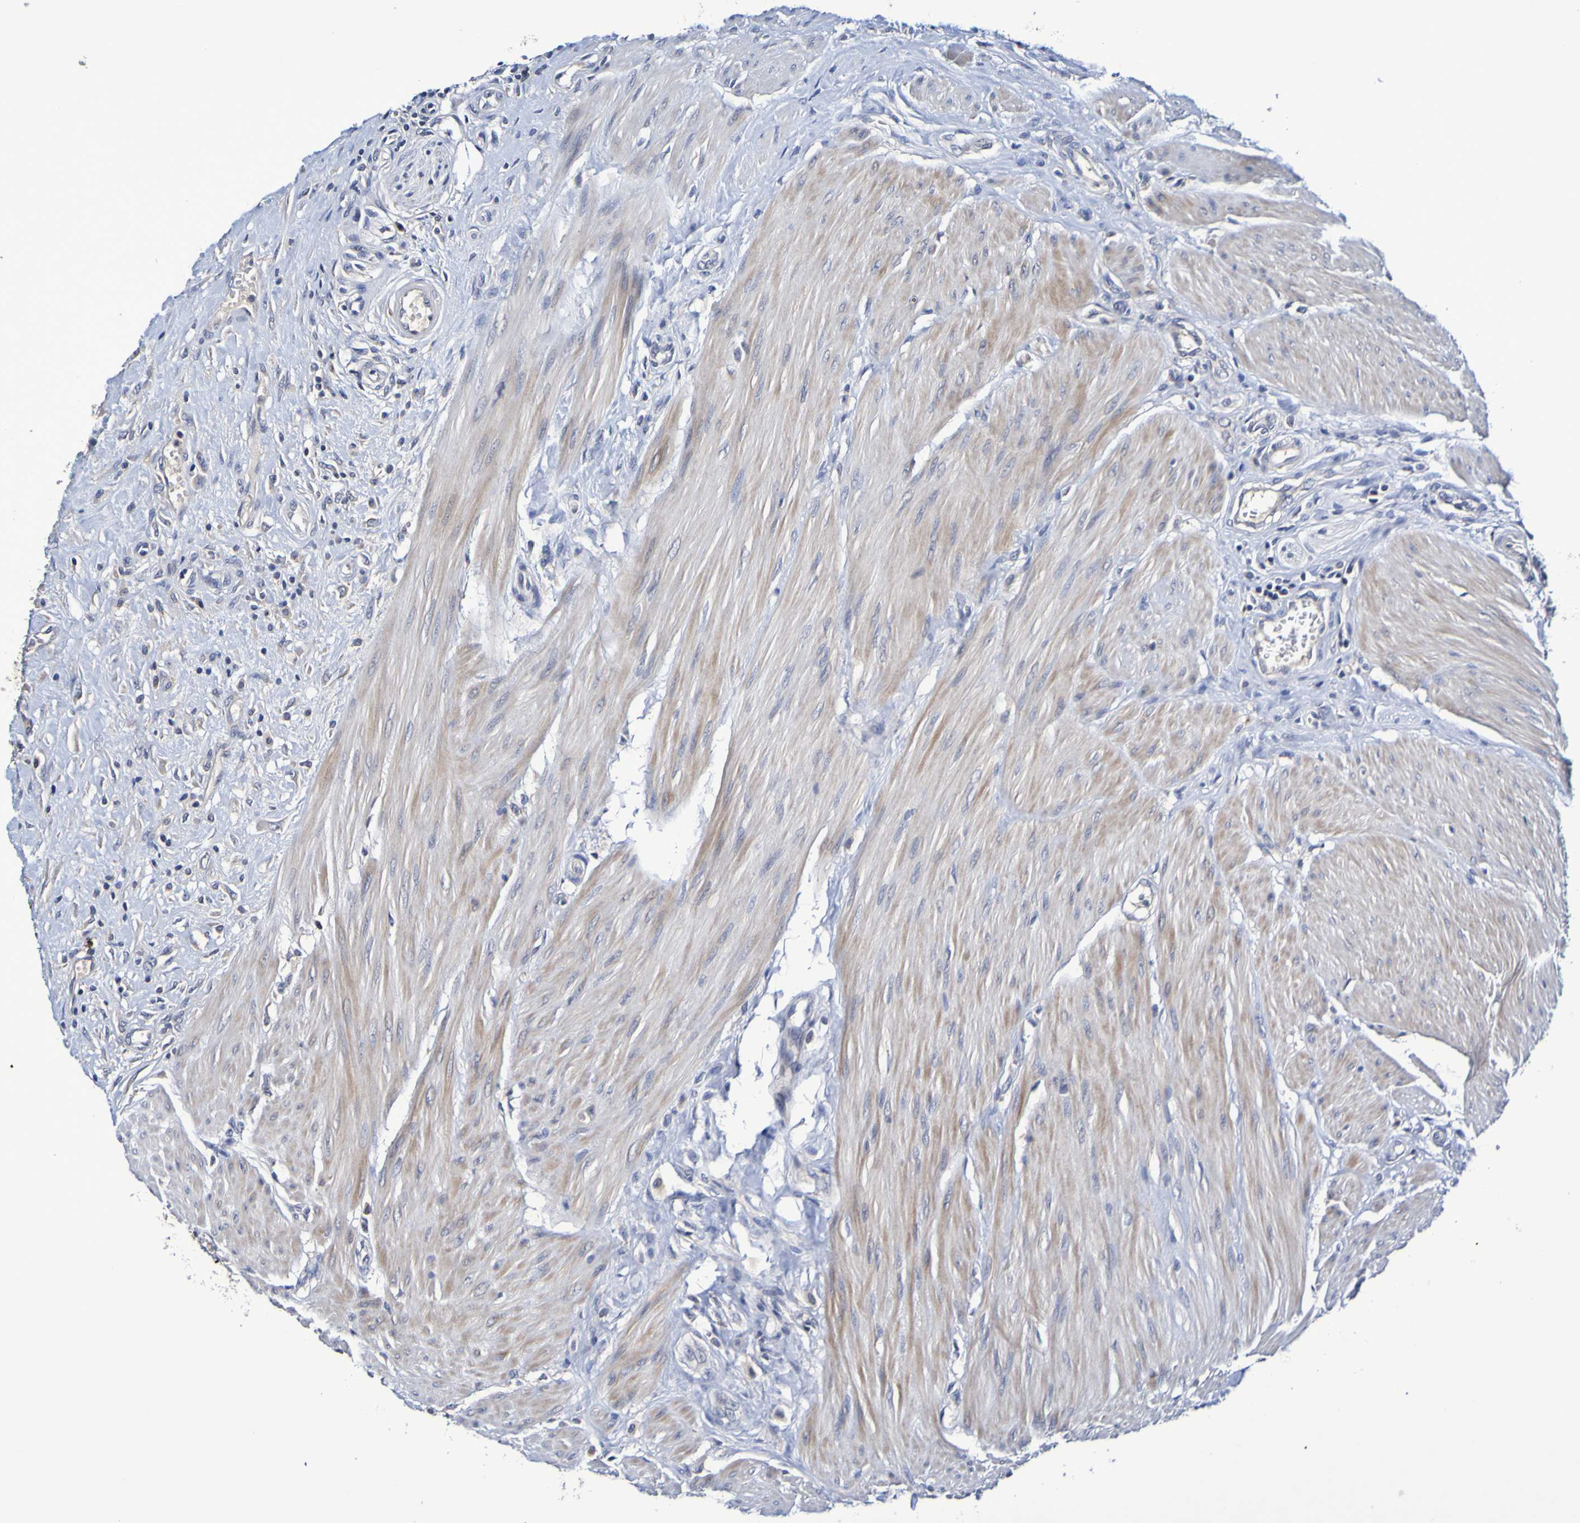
{"staining": {"intensity": "negative", "quantity": "none", "location": "none"}, "tissue": "urothelial cancer", "cell_type": "Tumor cells", "image_type": "cancer", "snomed": [{"axis": "morphology", "description": "Urothelial carcinoma, High grade"}, {"axis": "topography", "description": "Urinary bladder"}], "caption": "This is a micrograph of immunohistochemistry (IHC) staining of urothelial carcinoma (high-grade), which shows no positivity in tumor cells.", "gene": "PTP4A2", "patient": {"sex": "male", "age": 35}}